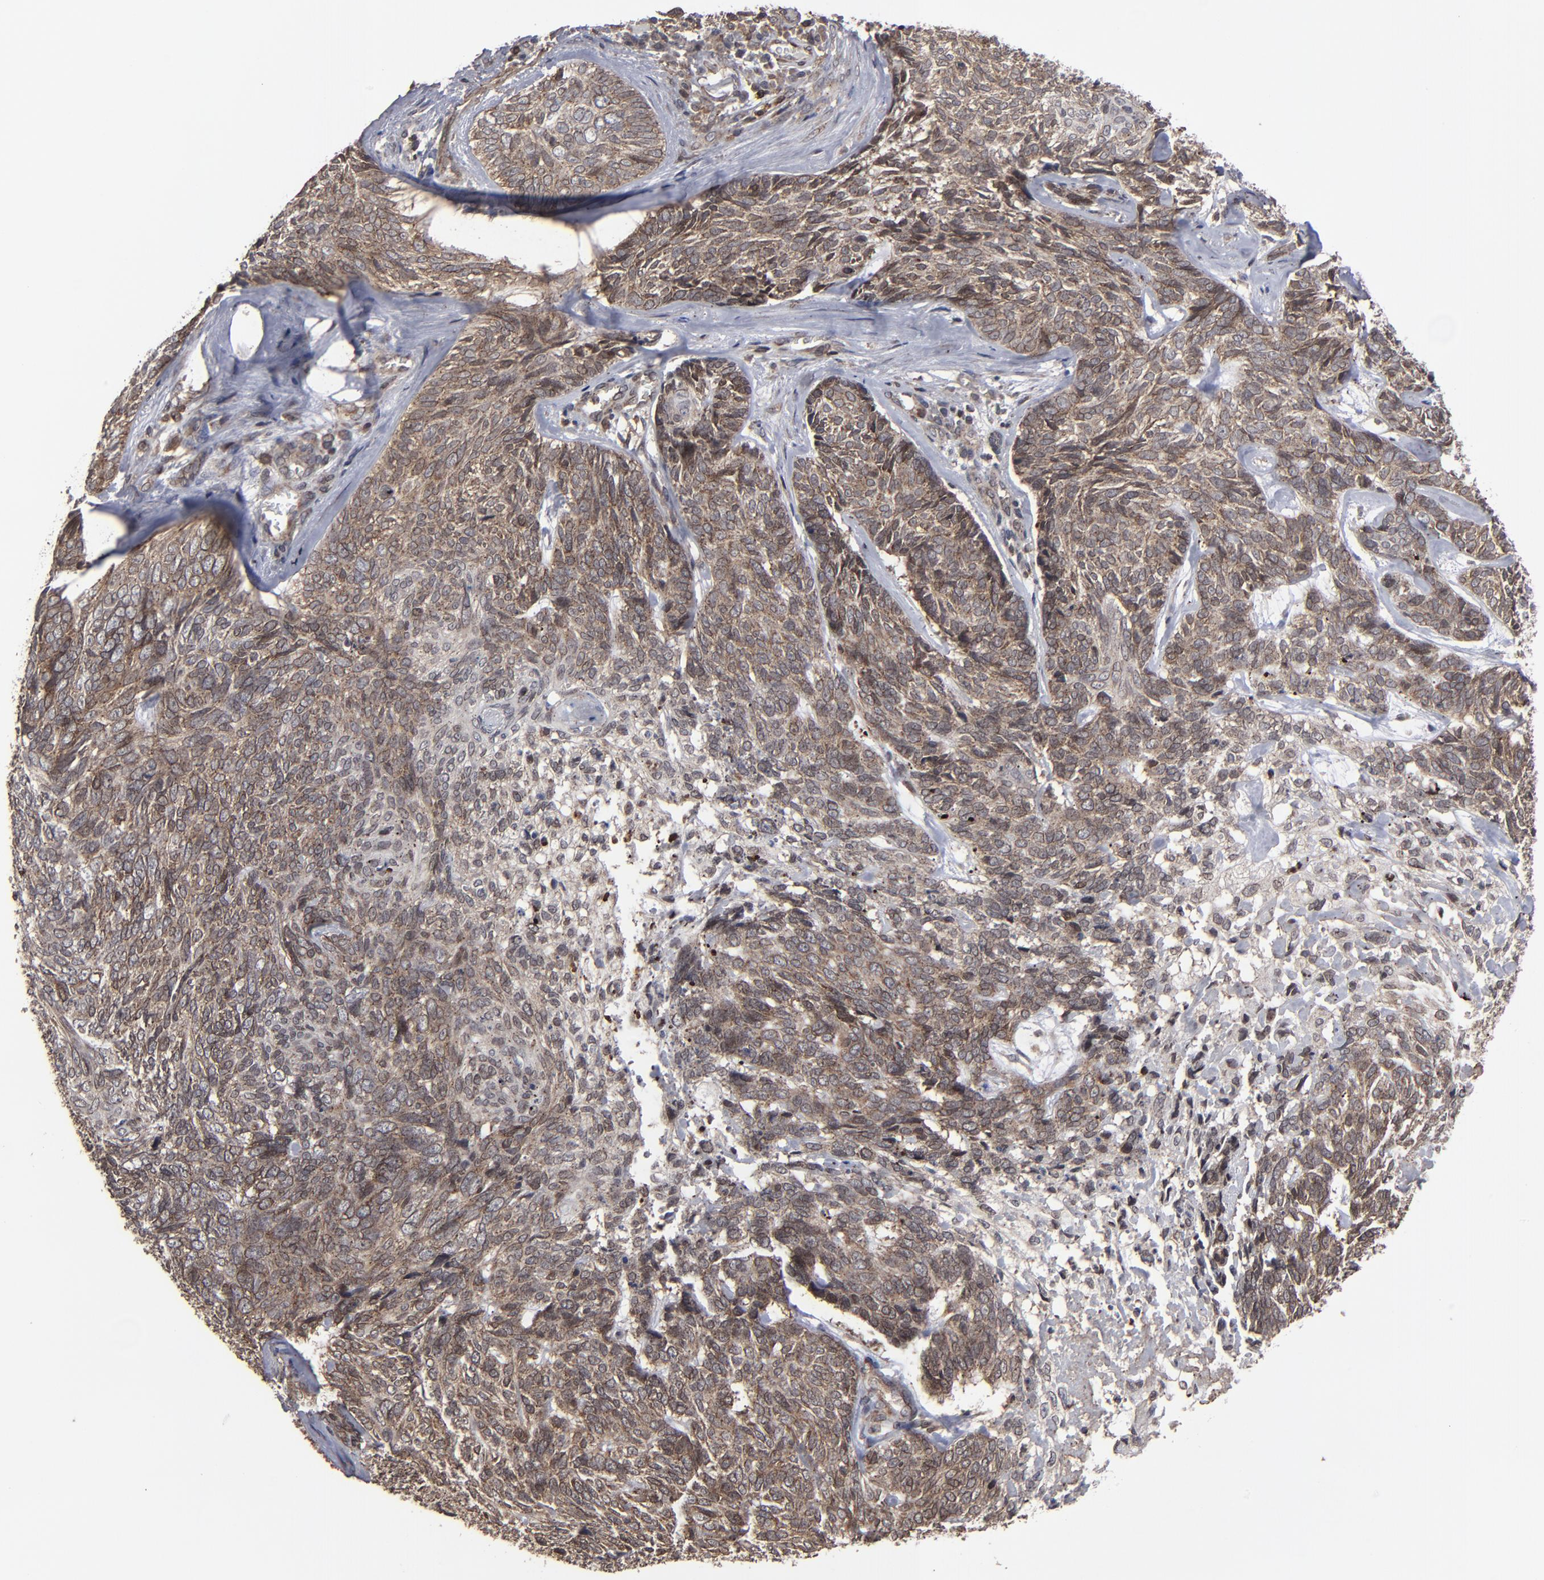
{"staining": {"intensity": "moderate", "quantity": ">75%", "location": "cytoplasmic/membranous,nuclear"}, "tissue": "skin cancer", "cell_type": "Tumor cells", "image_type": "cancer", "snomed": [{"axis": "morphology", "description": "Basal cell carcinoma"}, {"axis": "topography", "description": "Skin"}], "caption": "Tumor cells display medium levels of moderate cytoplasmic/membranous and nuclear expression in about >75% of cells in human skin cancer (basal cell carcinoma).", "gene": "KIAA2026", "patient": {"sex": "male", "age": 72}}